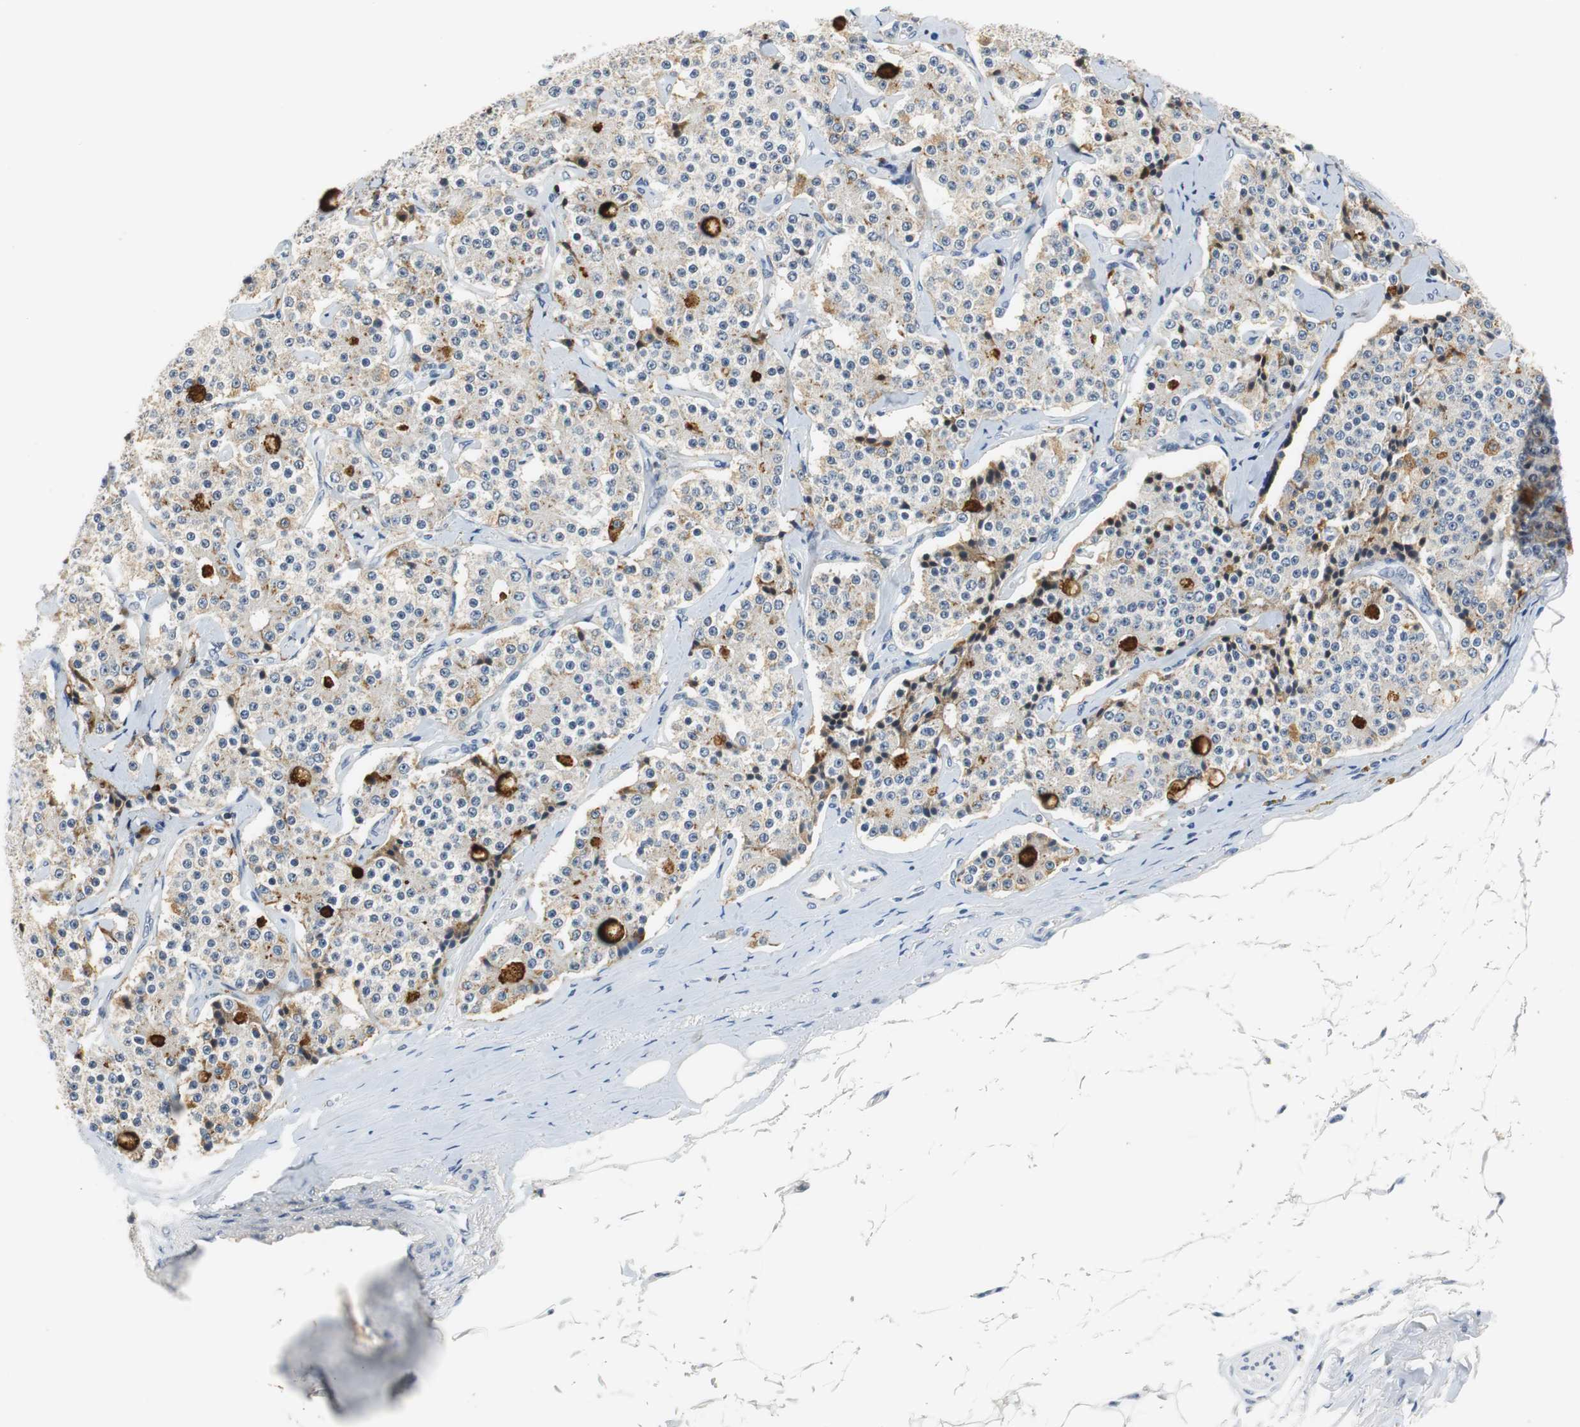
{"staining": {"intensity": "weak", "quantity": "25%-75%", "location": "cytoplasmic/membranous"}, "tissue": "carcinoid", "cell_type": "Tumor cells", "image_type": "cancer", "snomed": [{"axis": "morphology", "description": "Carcinoid, malignant, NOS"}, {"axis": "topography", "description": "Colon"}], "caption": "Human malignant carcinoid stained for a protein (brown) exhibits weak cytoplasmic/membranous positive expression in about 25%-75% of tumor cells.", "gene": "GLCCI1", "patient": {"sex": "female", "age": 61}}